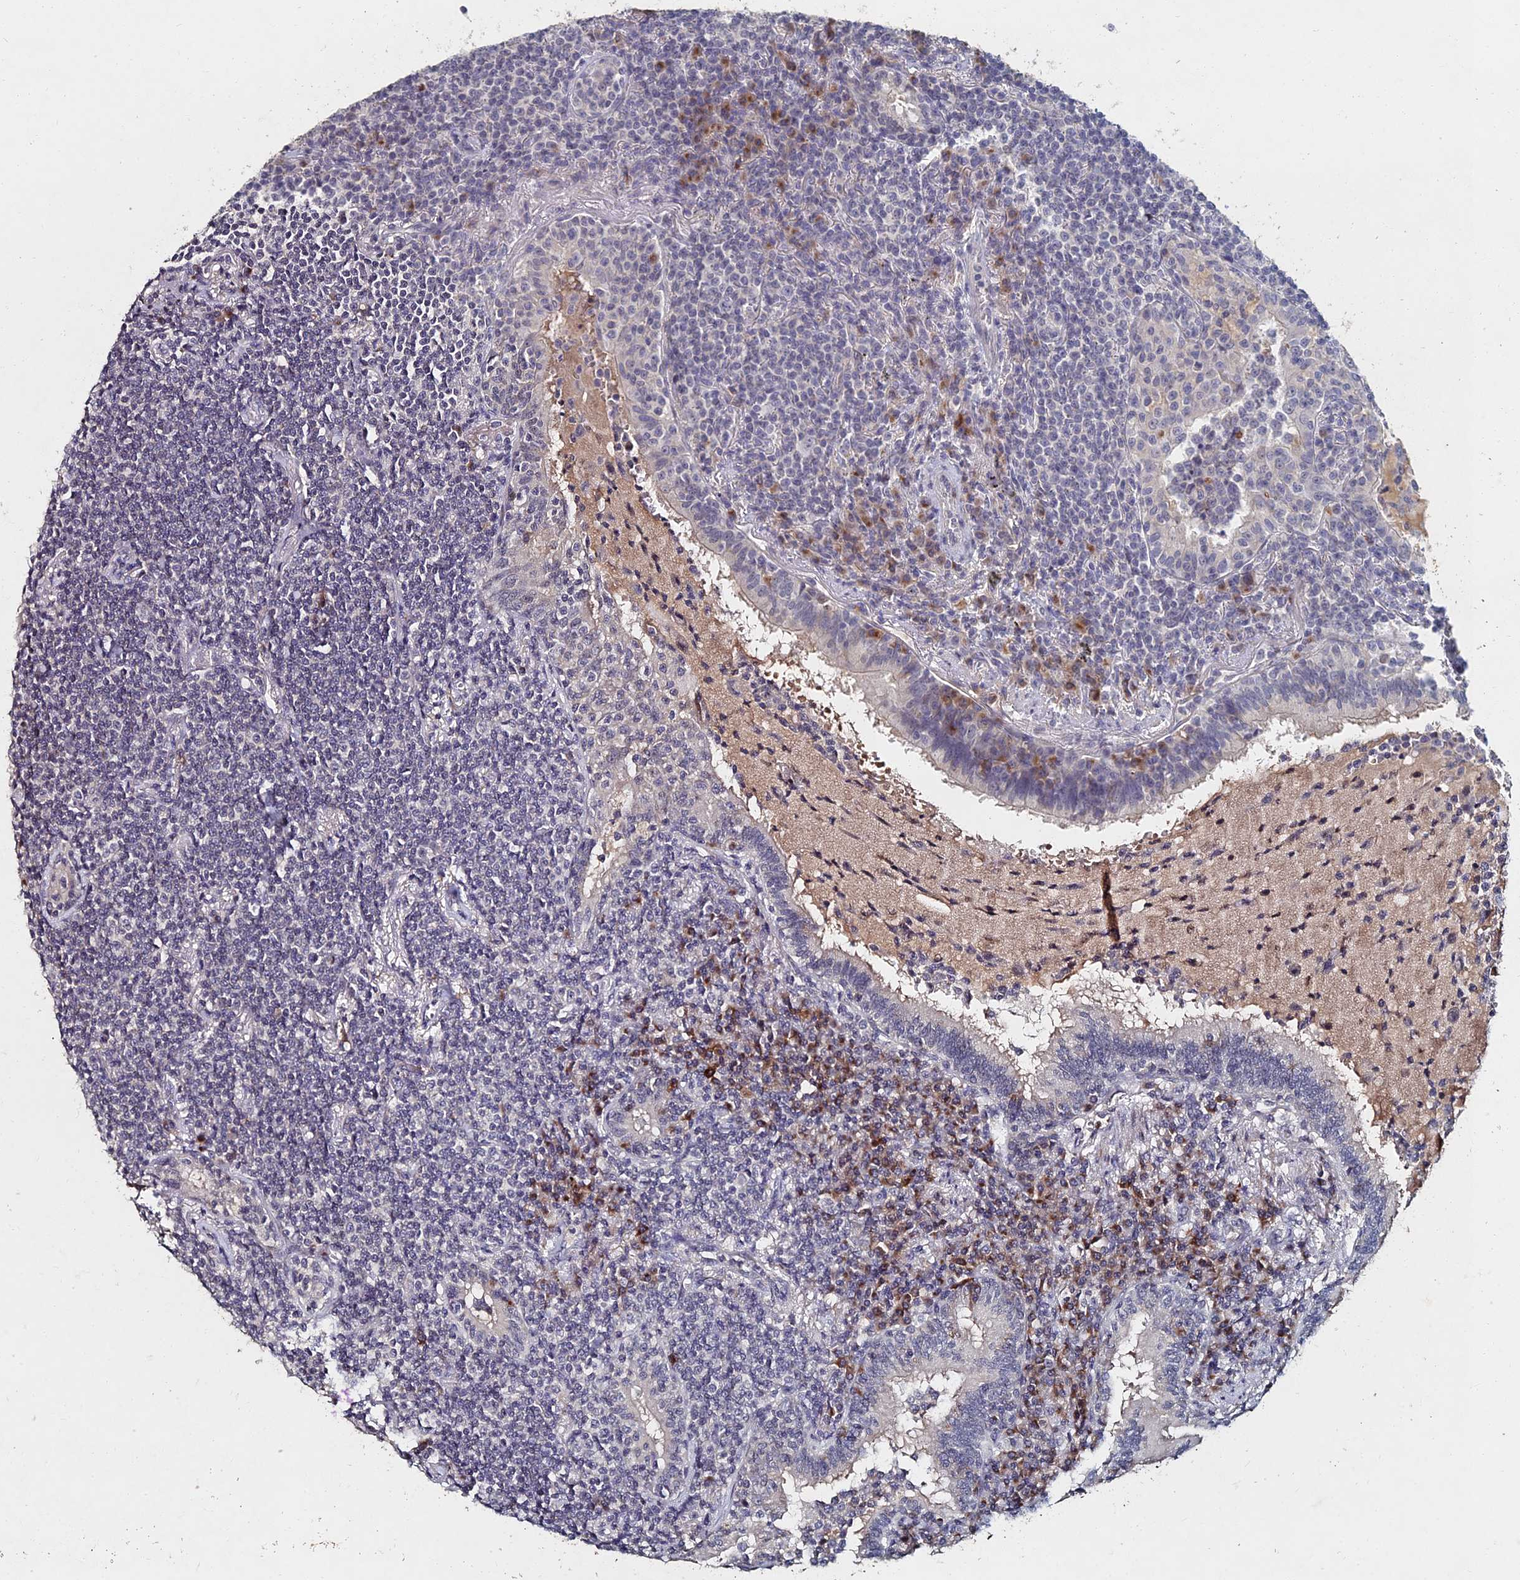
{"staining": {"intensity": "negative", "quantity": "none", "location": "none"}, "tissue": "lymphoma", "cell_type": "Tumor cells", "image_type": "cancer", "snomed": [{"axis": "morphology", "description": "Malignant lymphoma, non-Hodgkin's type, Low grade"}, {"axis": "topography", "description": "Lung"}], "caption": "Human lymphoma stained for a protein using immunohistochemistry (IHC) displays no staining in tumor cells.", "gene": "GNA15", "patient": {"sex": "female", "age": 71}}